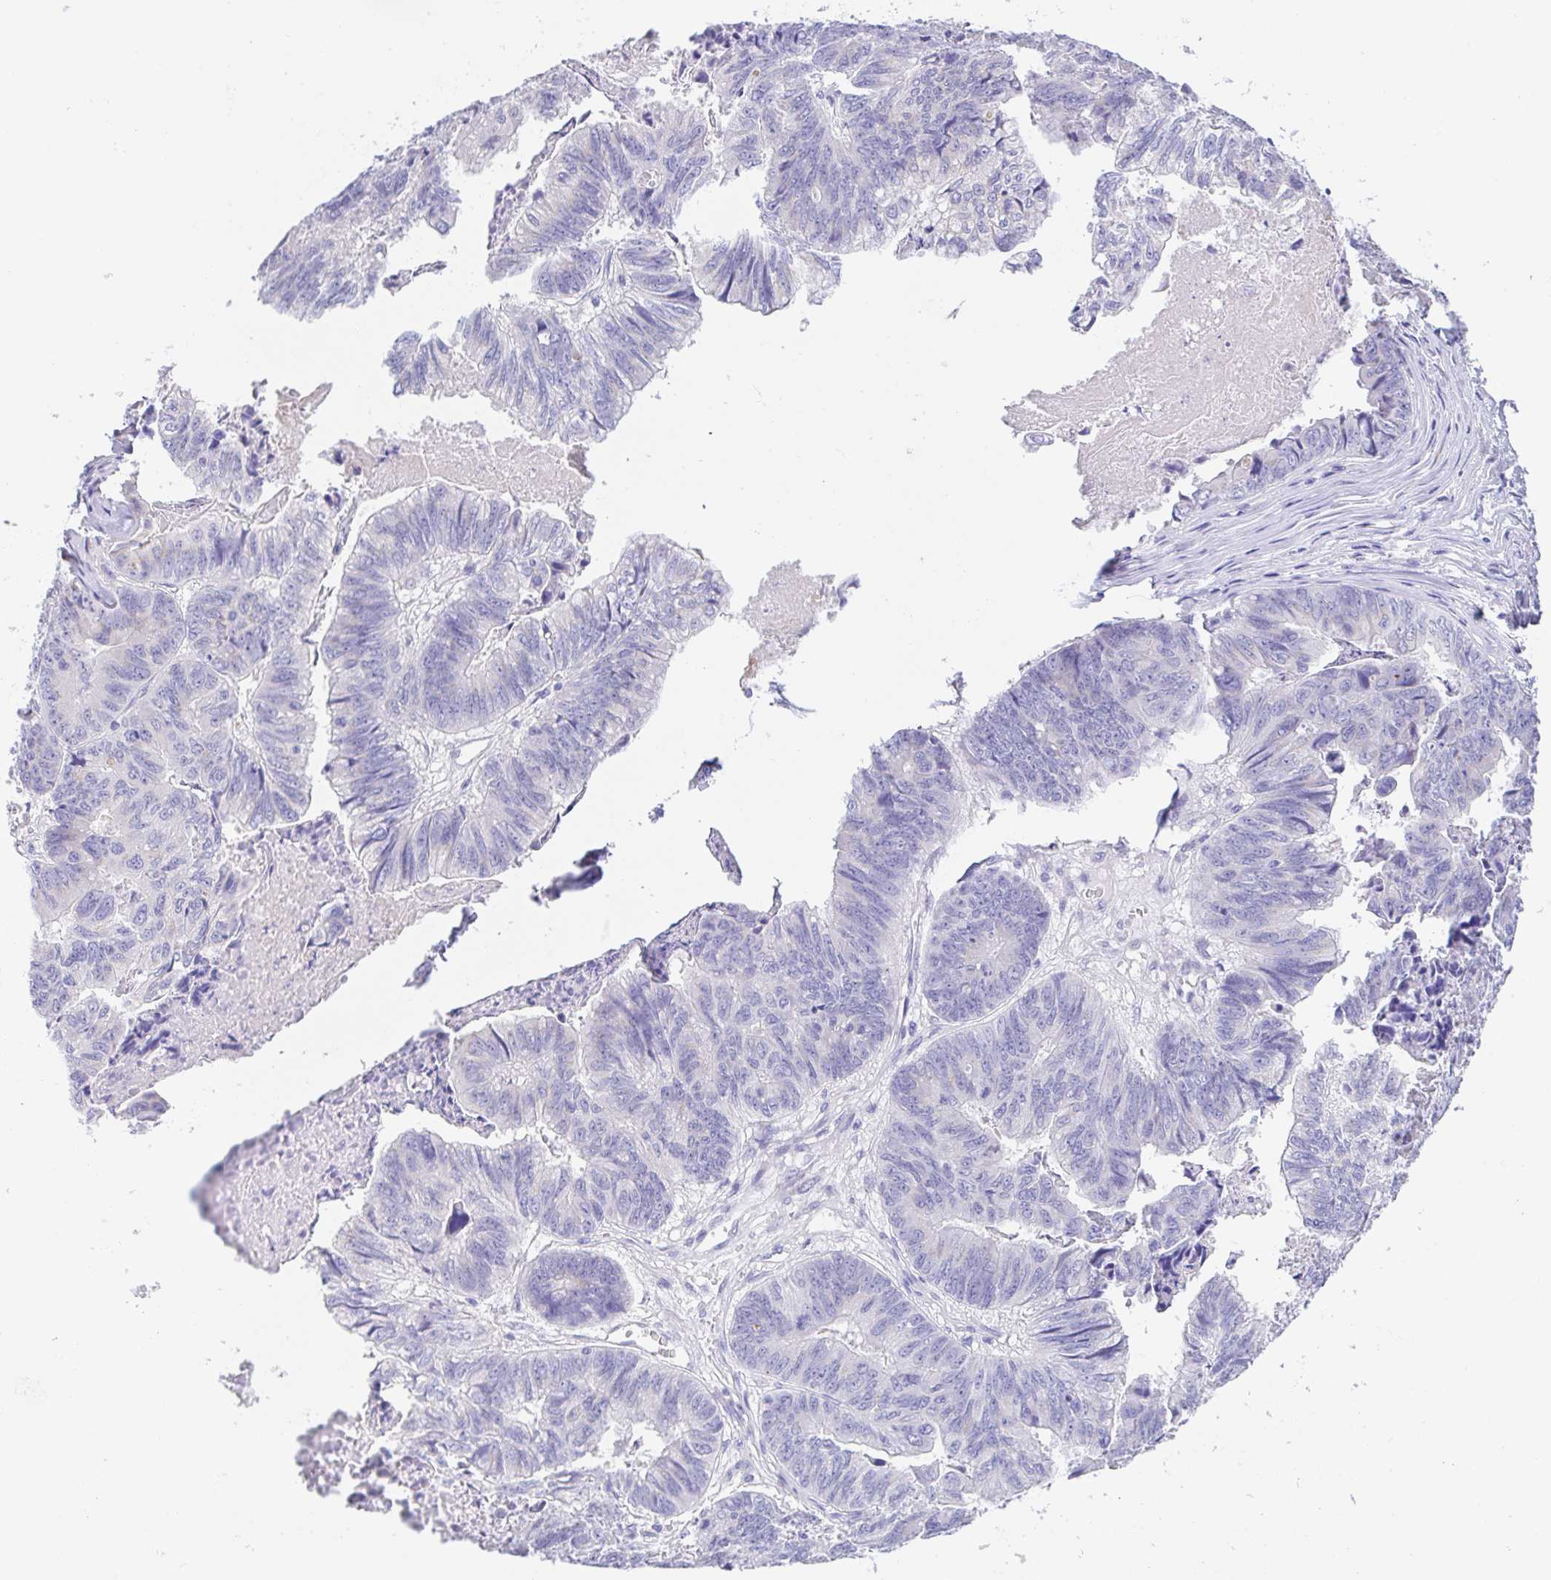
{"staining": {"intensity": "negative", "quantity": "none", "location": "none"}, "tissue": "stomach cancer", "cell_type": "Tumor cells", "image_type": "cancer", "snomed": [{"axis": "morphology", "description": "Adenocarcinoma, NOS"}, {"axis": "topography", "description": "Stomach, lower"}], "caption": "This is an immunohistochemistry (IHC) image of adenocarcinoma (stomach). There is no staining in tumor cells.", "gene": "SCG3", "patient": {"sex": "male", "age": 77}}